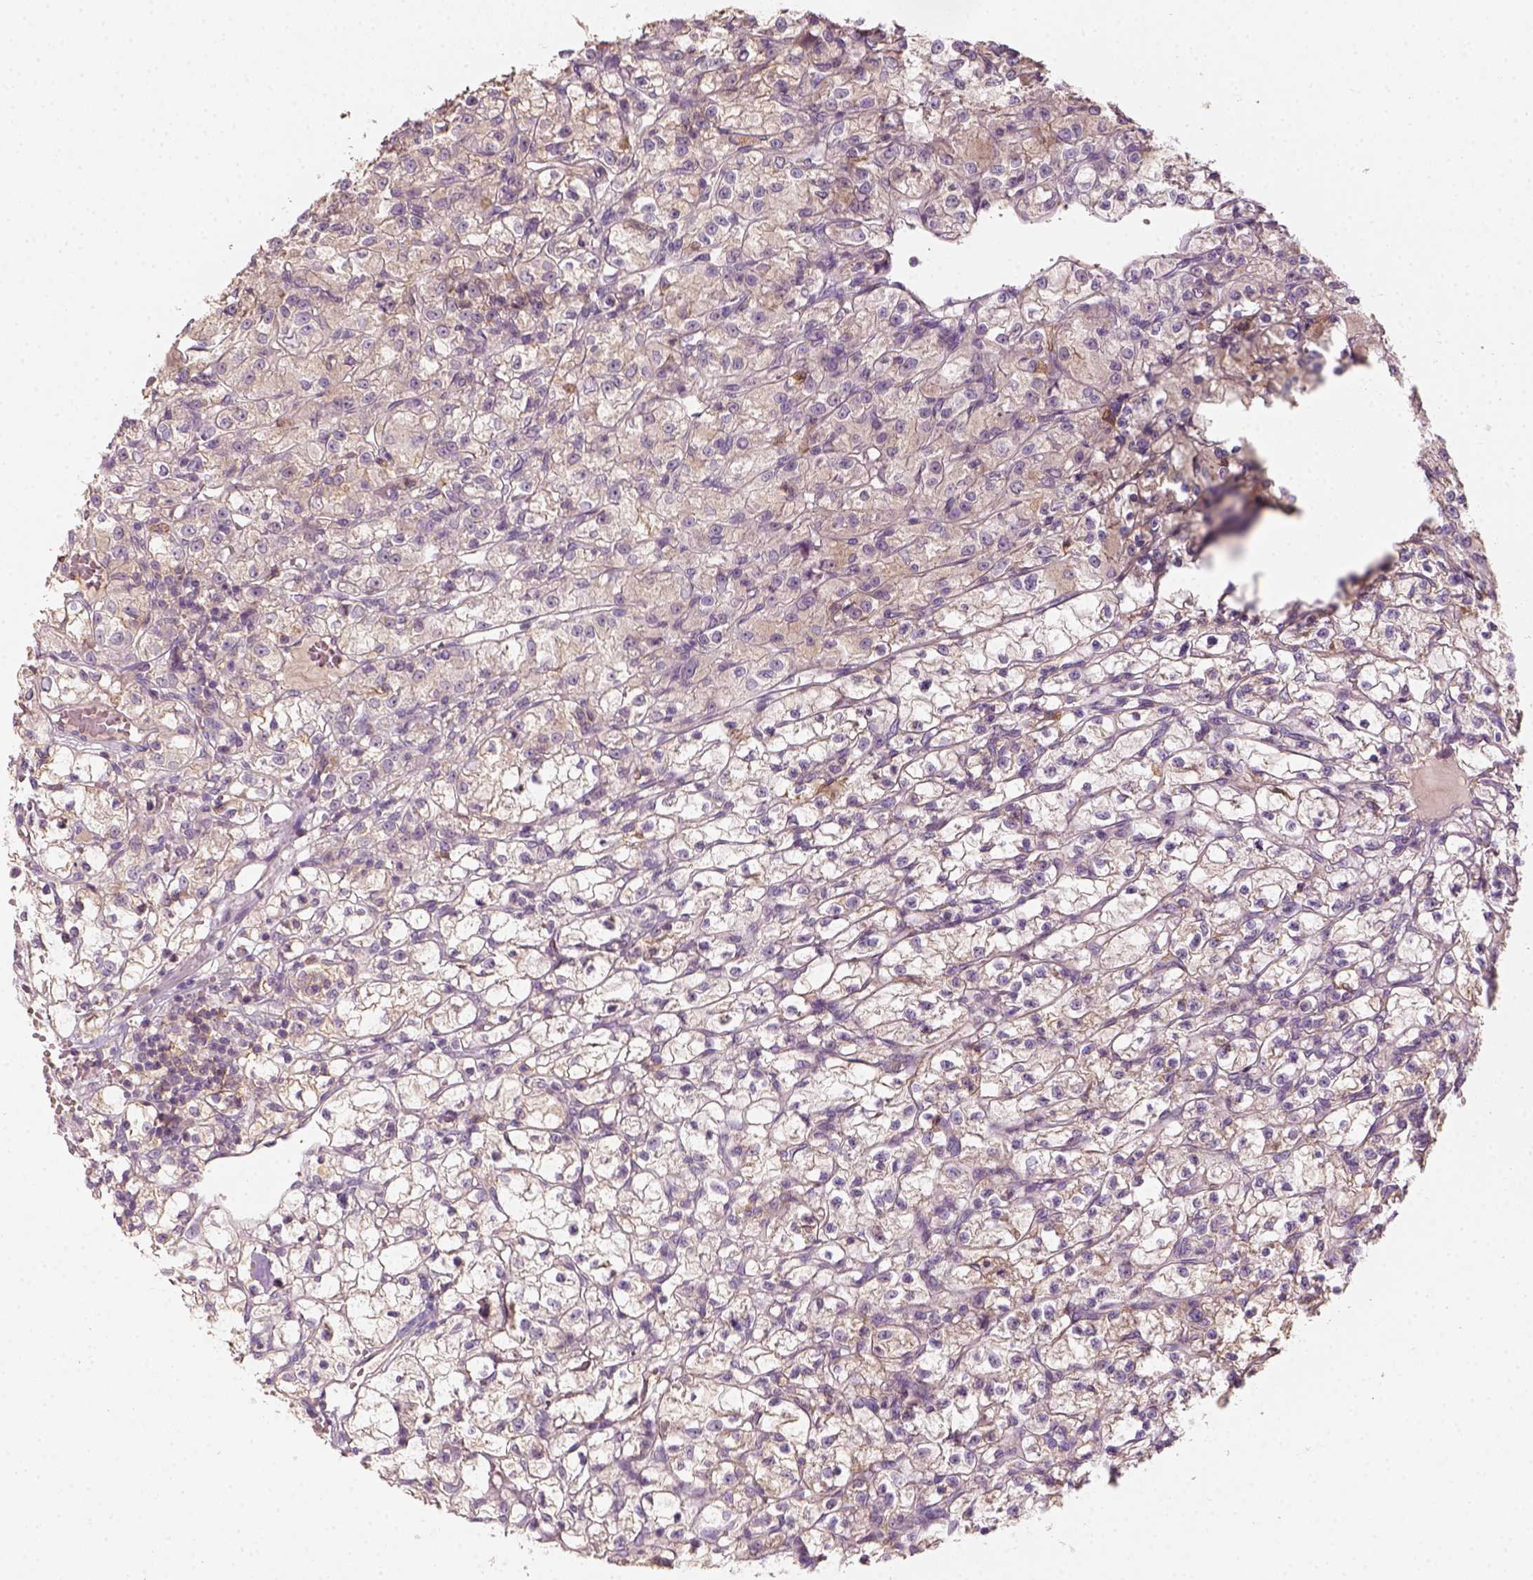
{"staining": {"intensity": "weak", "quantity": "<25%", "location": "cytoplasmic/membranous"}, "tissue": "renal cancer", "cell_type": "Tumor cells", "image_type": "cancer", "snomed": [{"axis": "morphology", "description": "Adenocarcinoma, NOS"}, {"axis": "topography", "description": "Kidney"}], "caption": "Tumor cells are negative for protein expression in human renal cancer.", "gene": "AQP9", "patient": {"sex": "female", "age": 59}}